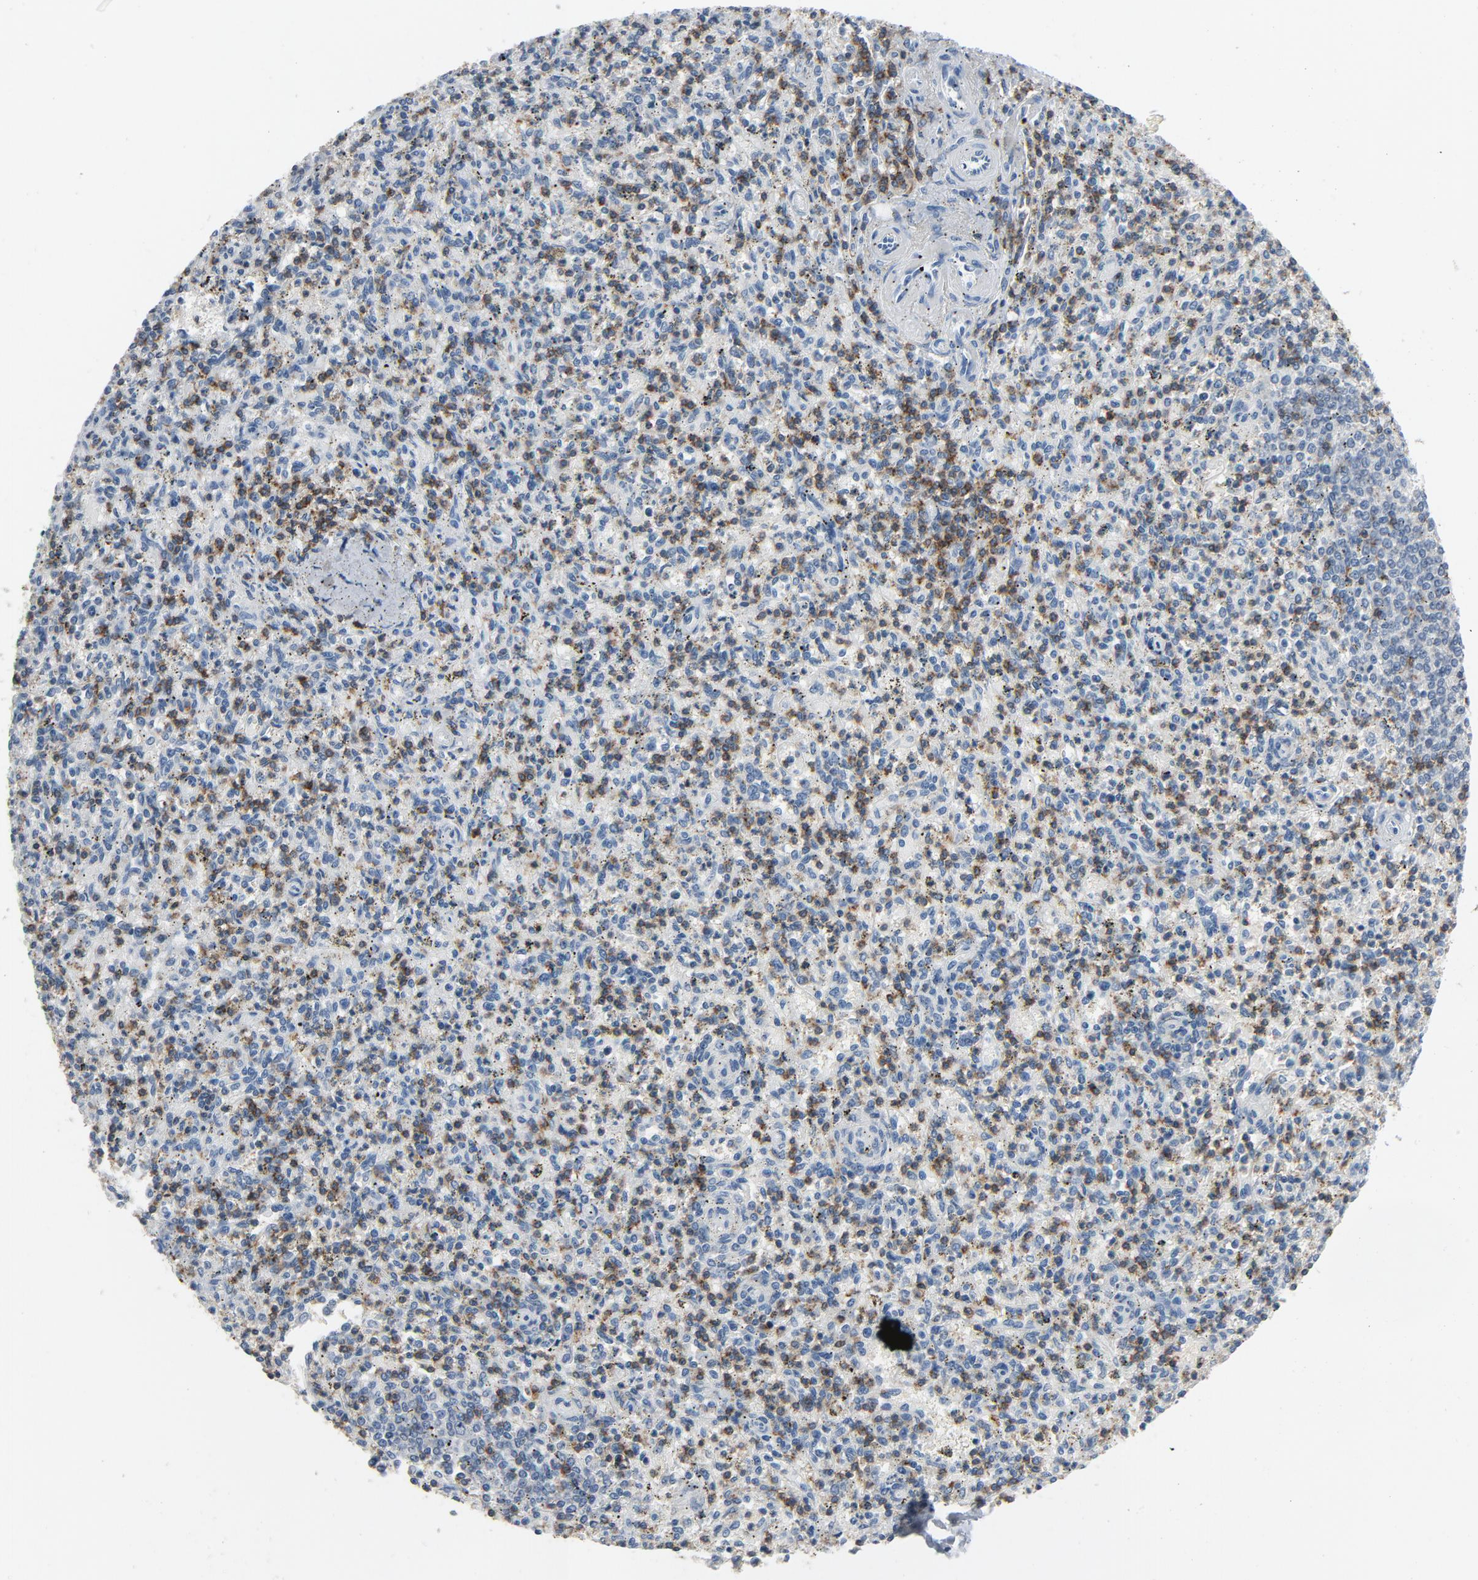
{"staining": {"intensity": "strong", "quantity": "25%-75%", "location": "cytoplasmic/membranous"}, "tissue": "spleen", "cell_type": "Cells in red pulp", "image_type": "normal", "snomed": [{"axis": "morphology", "description": "Normal tissue, NOS"}, {"axis": "topography", "description": "Spleen"}], "caption": "Unremarkable spleen was stained to show a protein in brown. There is high levels of strong cytoplasmic/membranous expression in about 25%-75% of cells in red pulp. Using DAB (3,3'-diaminobenzidine) (brown) and hematoxylin (blue) stains, captured at high magnification using brightfield microscopy.", "gene": "LCK", "patient": {"sex": "male", "age": 72}}